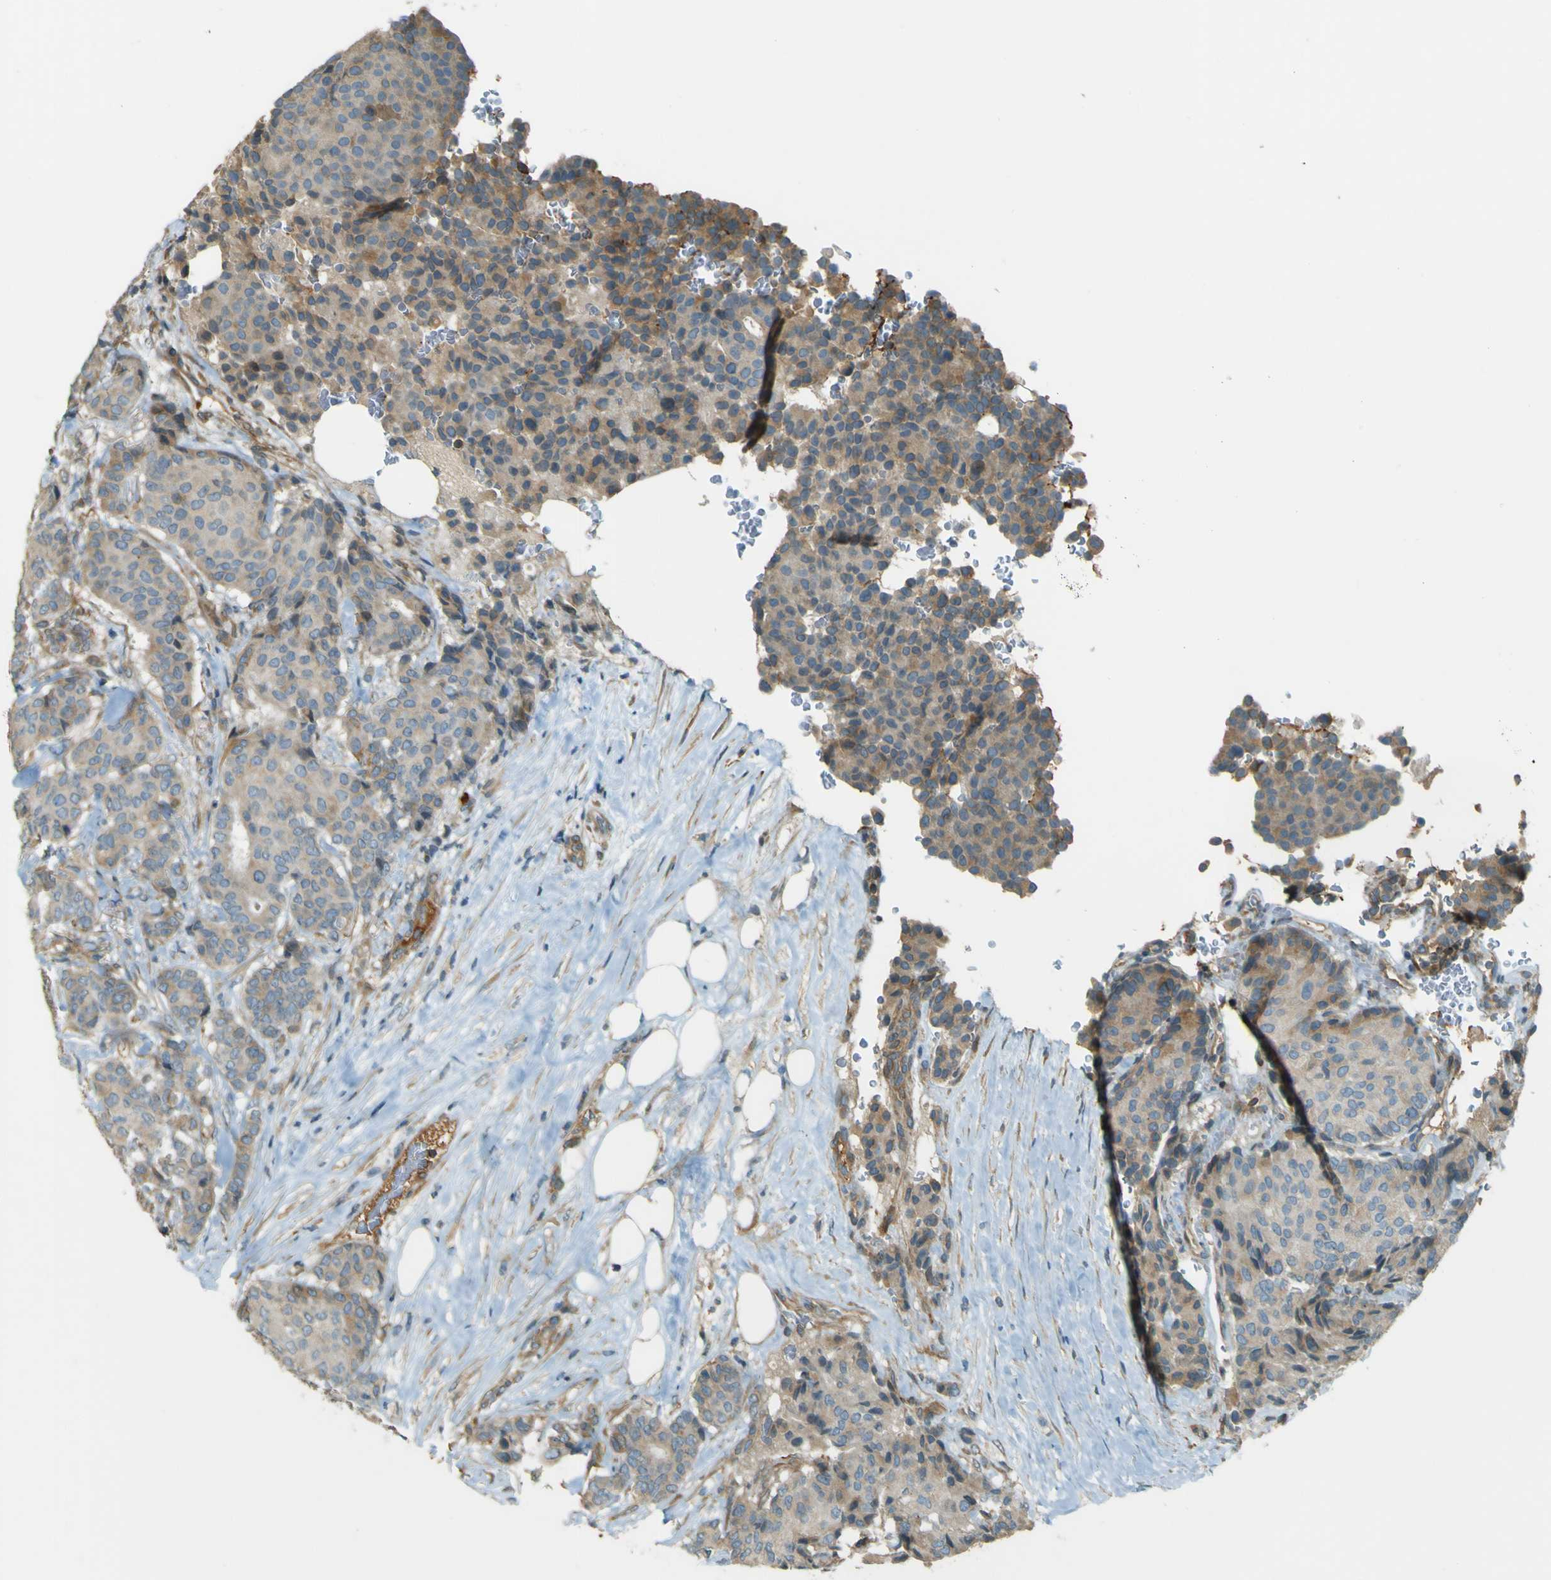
{"staining": {"intensity": "weak", "quantity": ">75%", "location": "cytoplasmic/membranous"}, "tissue": "breast cancer", "cell_type": "Tumor cells", "image_type": "cancer", "snomed": [{"axis": "morphology", "description": "Duct carcinoma"}, {"axis": "topography", "description": "Breast"}], "caption": "Breast cancer (invasive ductal carcinoma) stained with a brown dye reveals weak cytoplasmic/membranous positive expression in about >75% of tumor cells.", "gene": "LPCAT1", "patient": {"sex": "female", "age": 75}}